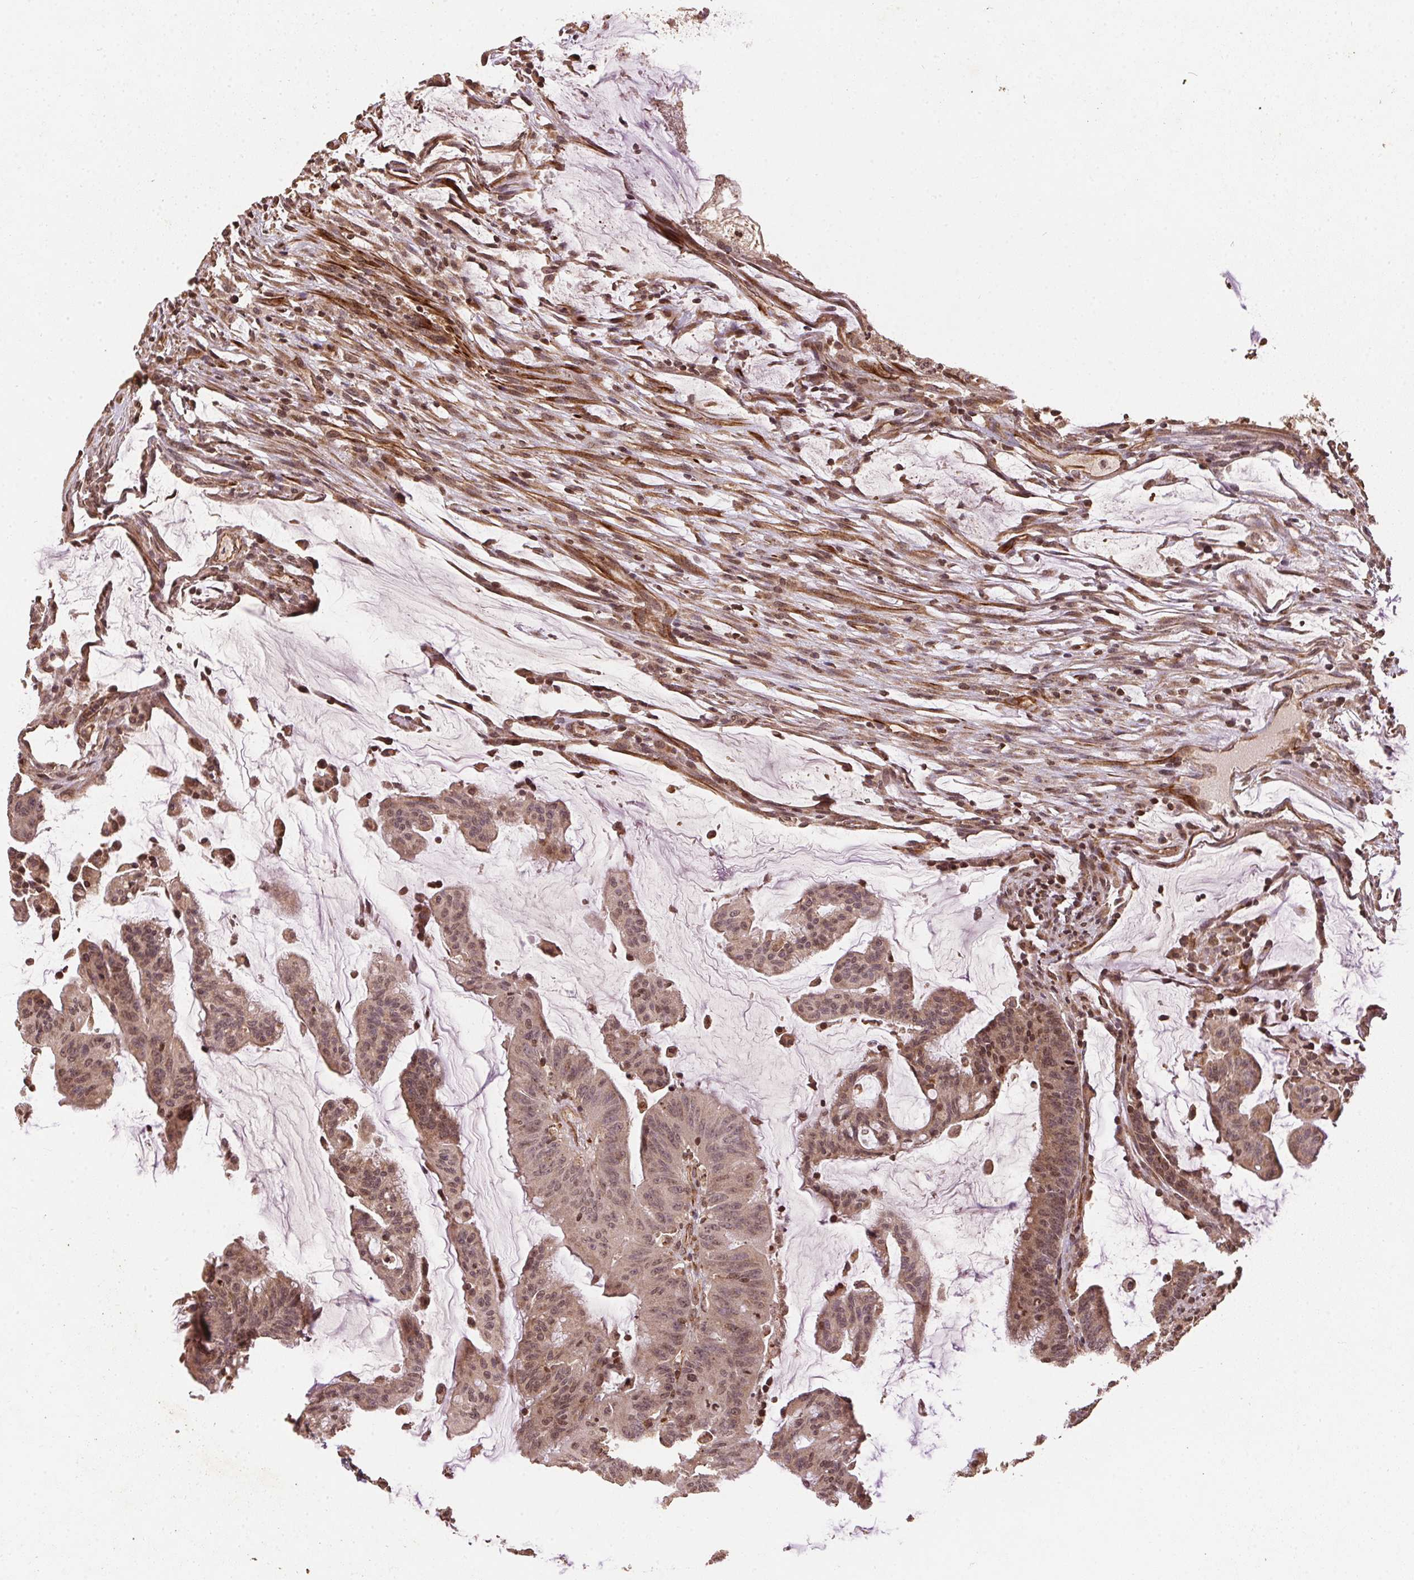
{"staining": {"intensity": "weak", "quantity": ">75%", "location": "cytoplasmic/membranous"}, "tissue": "colorectal cancer", "cell_type": "Tumor cells", "image_type": "cancer", "snomed": [{"axis": "morphology", "description": "Adenocarcinoma, NOS"}, {"axis": "topography", "description": "Colon"}], "caption": "Tumor cells exhibit low levels of weak cytoplasmic/membranous staining in about >75% of cells in human colorectal cancer (adenocarcinoma).", "gene": "SPRED2", "patient": {"sex": "female", "age": 78}}